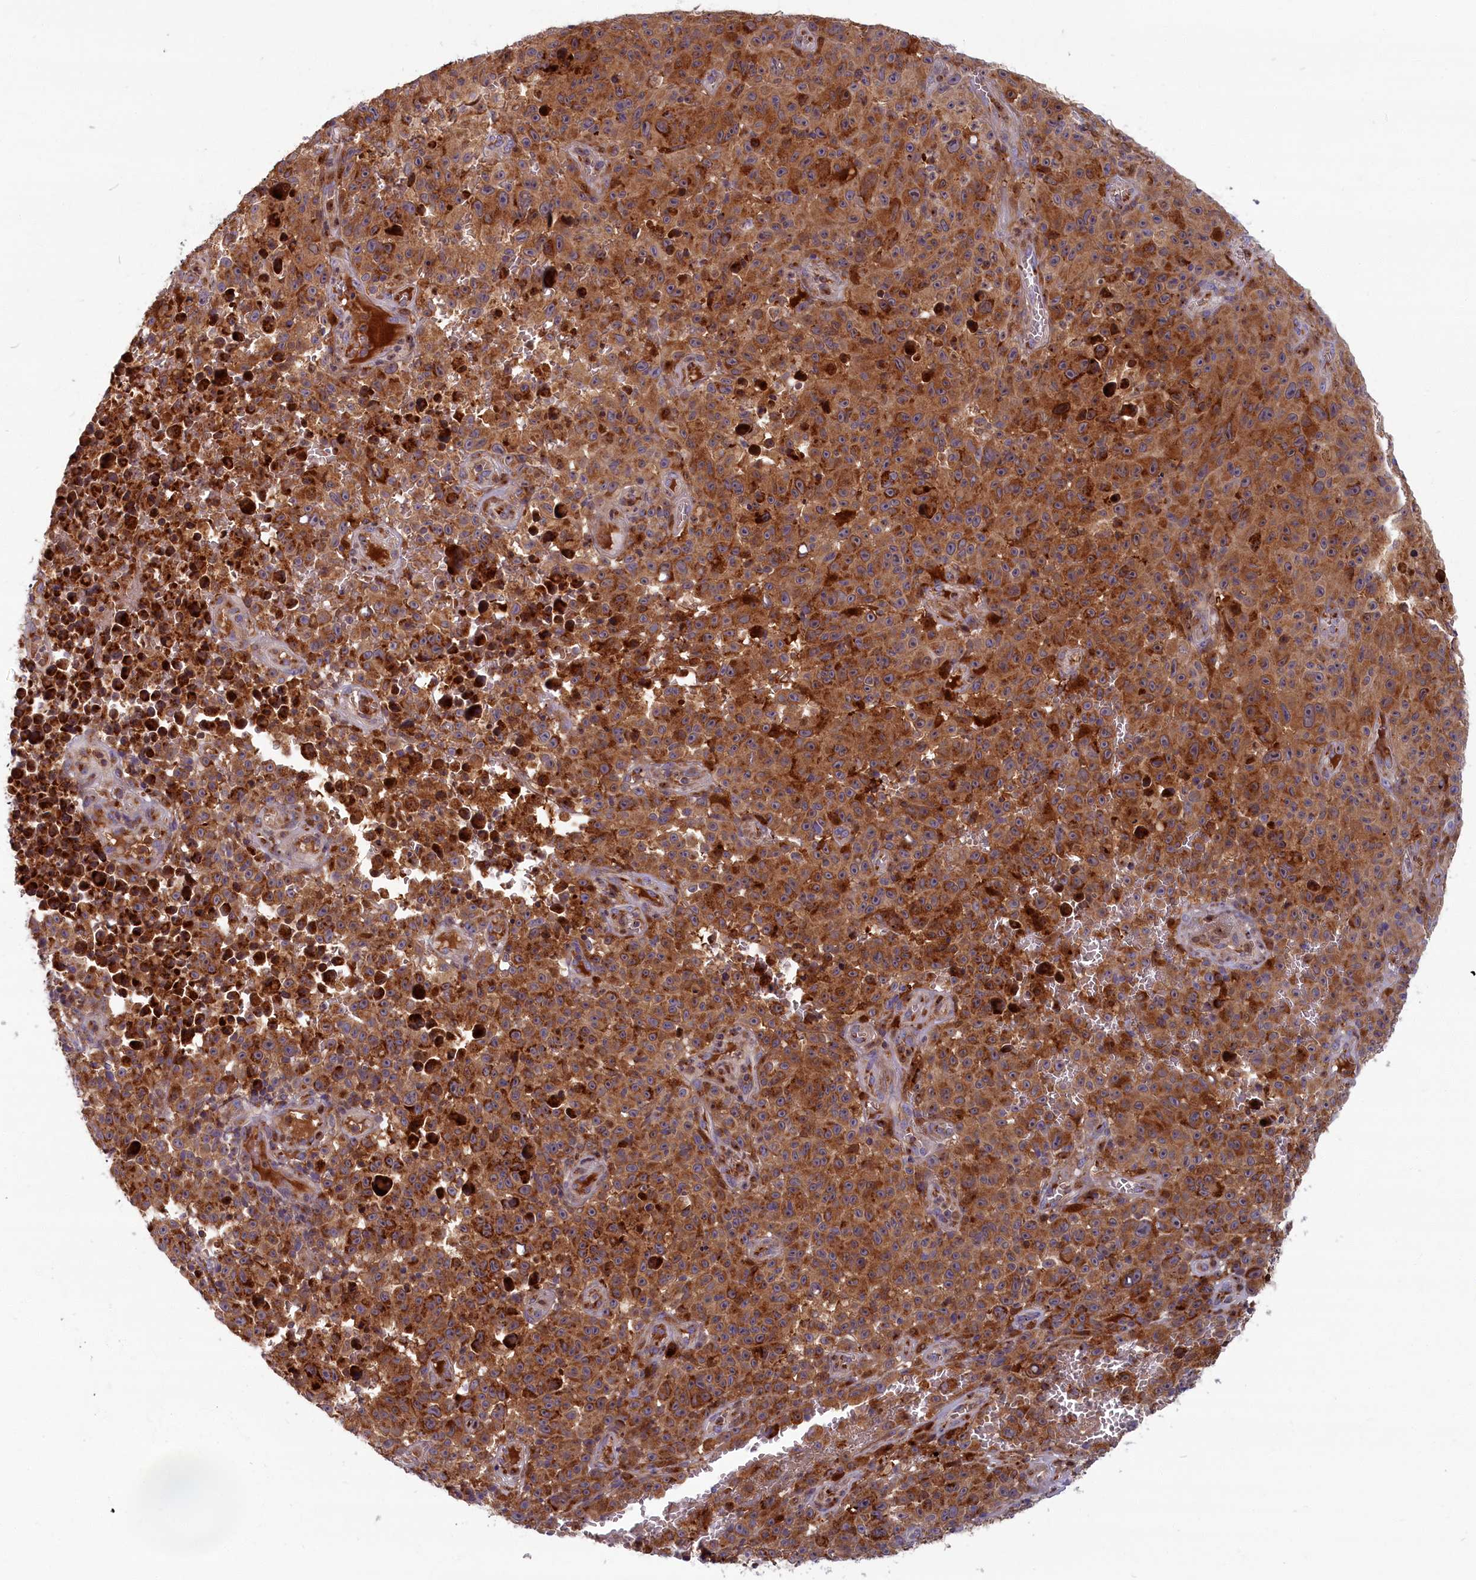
{"staining": {"intensity": "moderate", "quantity": ">75%", "location": "cytoplasmic/membranous"}, "tissue": "melanoma", "cell_type": "Tumor cells", "image_type": "cancer", "snomed": [{"axis": "morphology", "description": "Malignant melanoma, NOS"}, {"axis": "topography", "description": "Skin"}], "caption": "Melanoma stained for a protein displays moderate cytoplasmic/membranous positivity in tumor cells. Nuclei are stained in blue.", "gene": "BLVRB", "patient": {"sex": "female", "age": 82}}